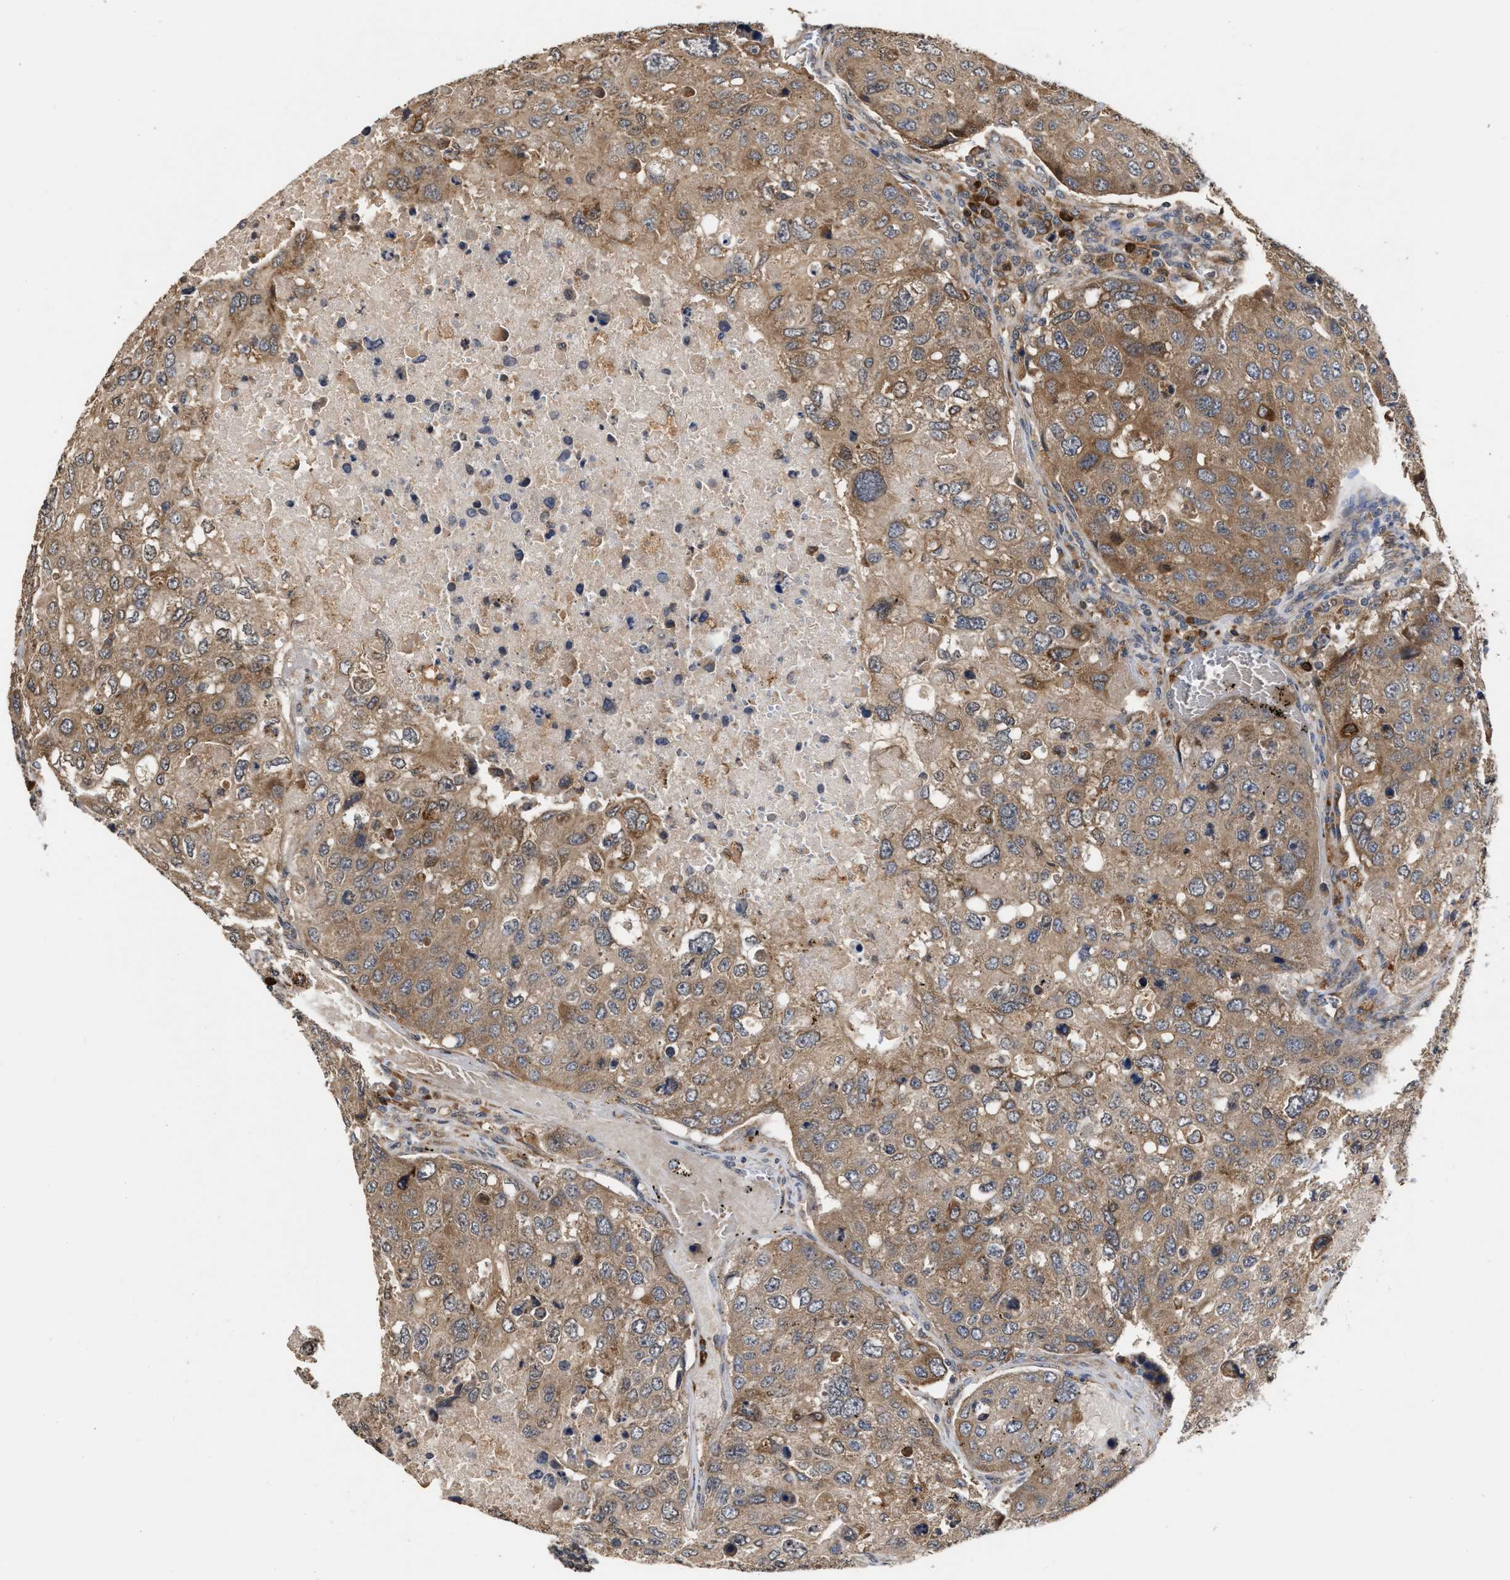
{"staining": {"intensity": "moderate", "quantity": ">75%", "location": "cytoplasmic/membranous"}, "tissue": "urothelial cancer", "cell_type": "Tumor cells", "image_type": "cancer", "snomed": [{"axis": "morphology", "description": "Urothelial carcinoma, High grade"}, {"axis": "topography", "description": "Lymph node"}, {"axis": "topography", "description": "Urinary bladder"}], "caption": "Moderate cytoplasmic/membranous expression is present in approximately >75% of tumor cells in urothelial carcinoma (high-grade).", "gene": "SAR1A", "patient": {"sex": "male", "age": 51}}